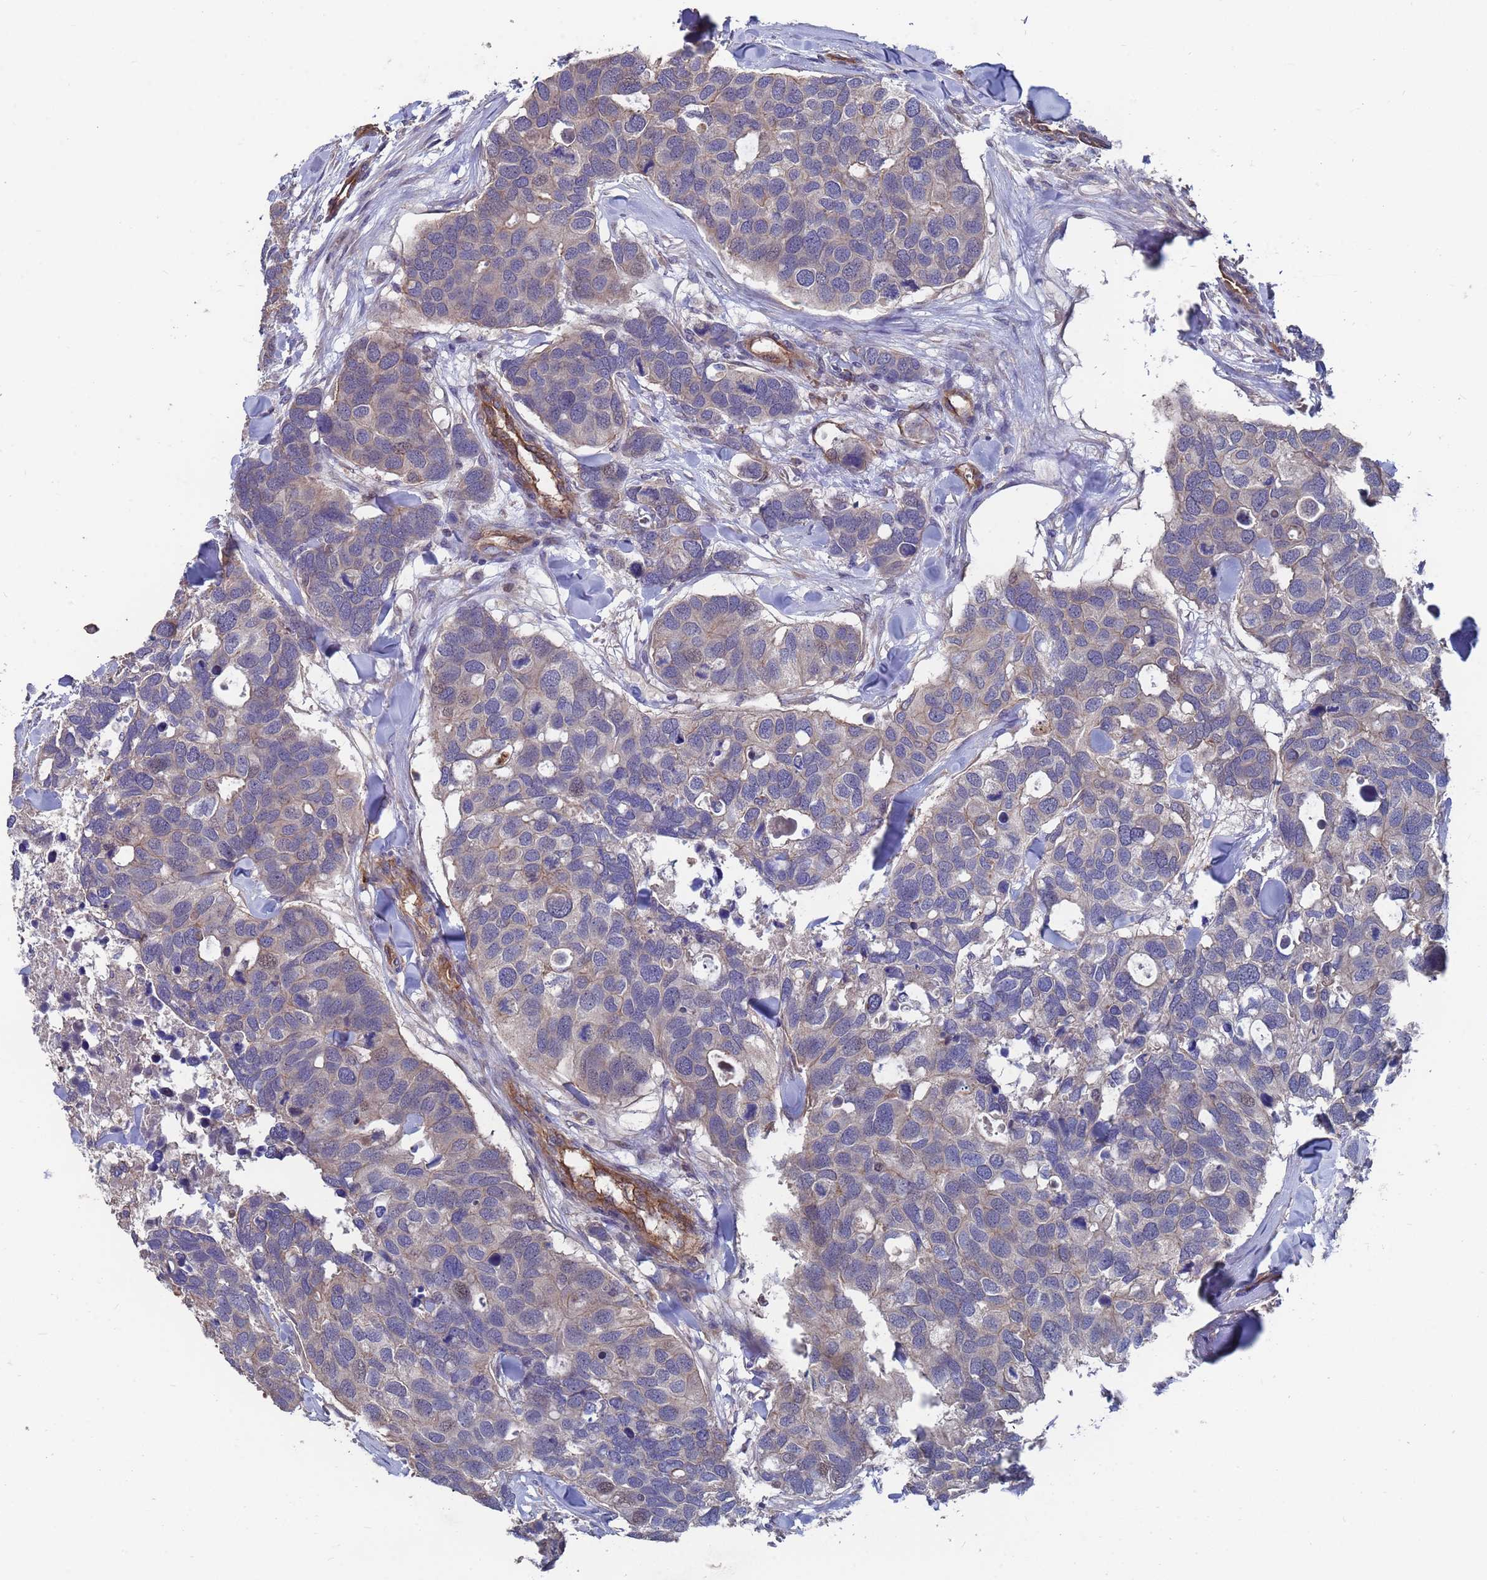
{"staining": {"intensity": "negative", "quantity": "none", "location": "none"}, "tissue": "breast cancer", "cell_type": "Tumor cells", "image_type": "cancer", "snomed": [{"axis": "morphology", "description": "Duct carcinoma"}, {"axis": "topography", "description": "Breast"}], "caption": "A high-resolution histopathology image shows immunohistochemistry (IHC) staining of breast infiltrating ductal carcinoma, which reveals no significant expression in tumor cells. The staining is performed using DAB brown chromogen with nuclei counter-stained in using hematoxylin.", "gene": "NDUFAF6", "patient": {"sex": "female", "age": 83}}